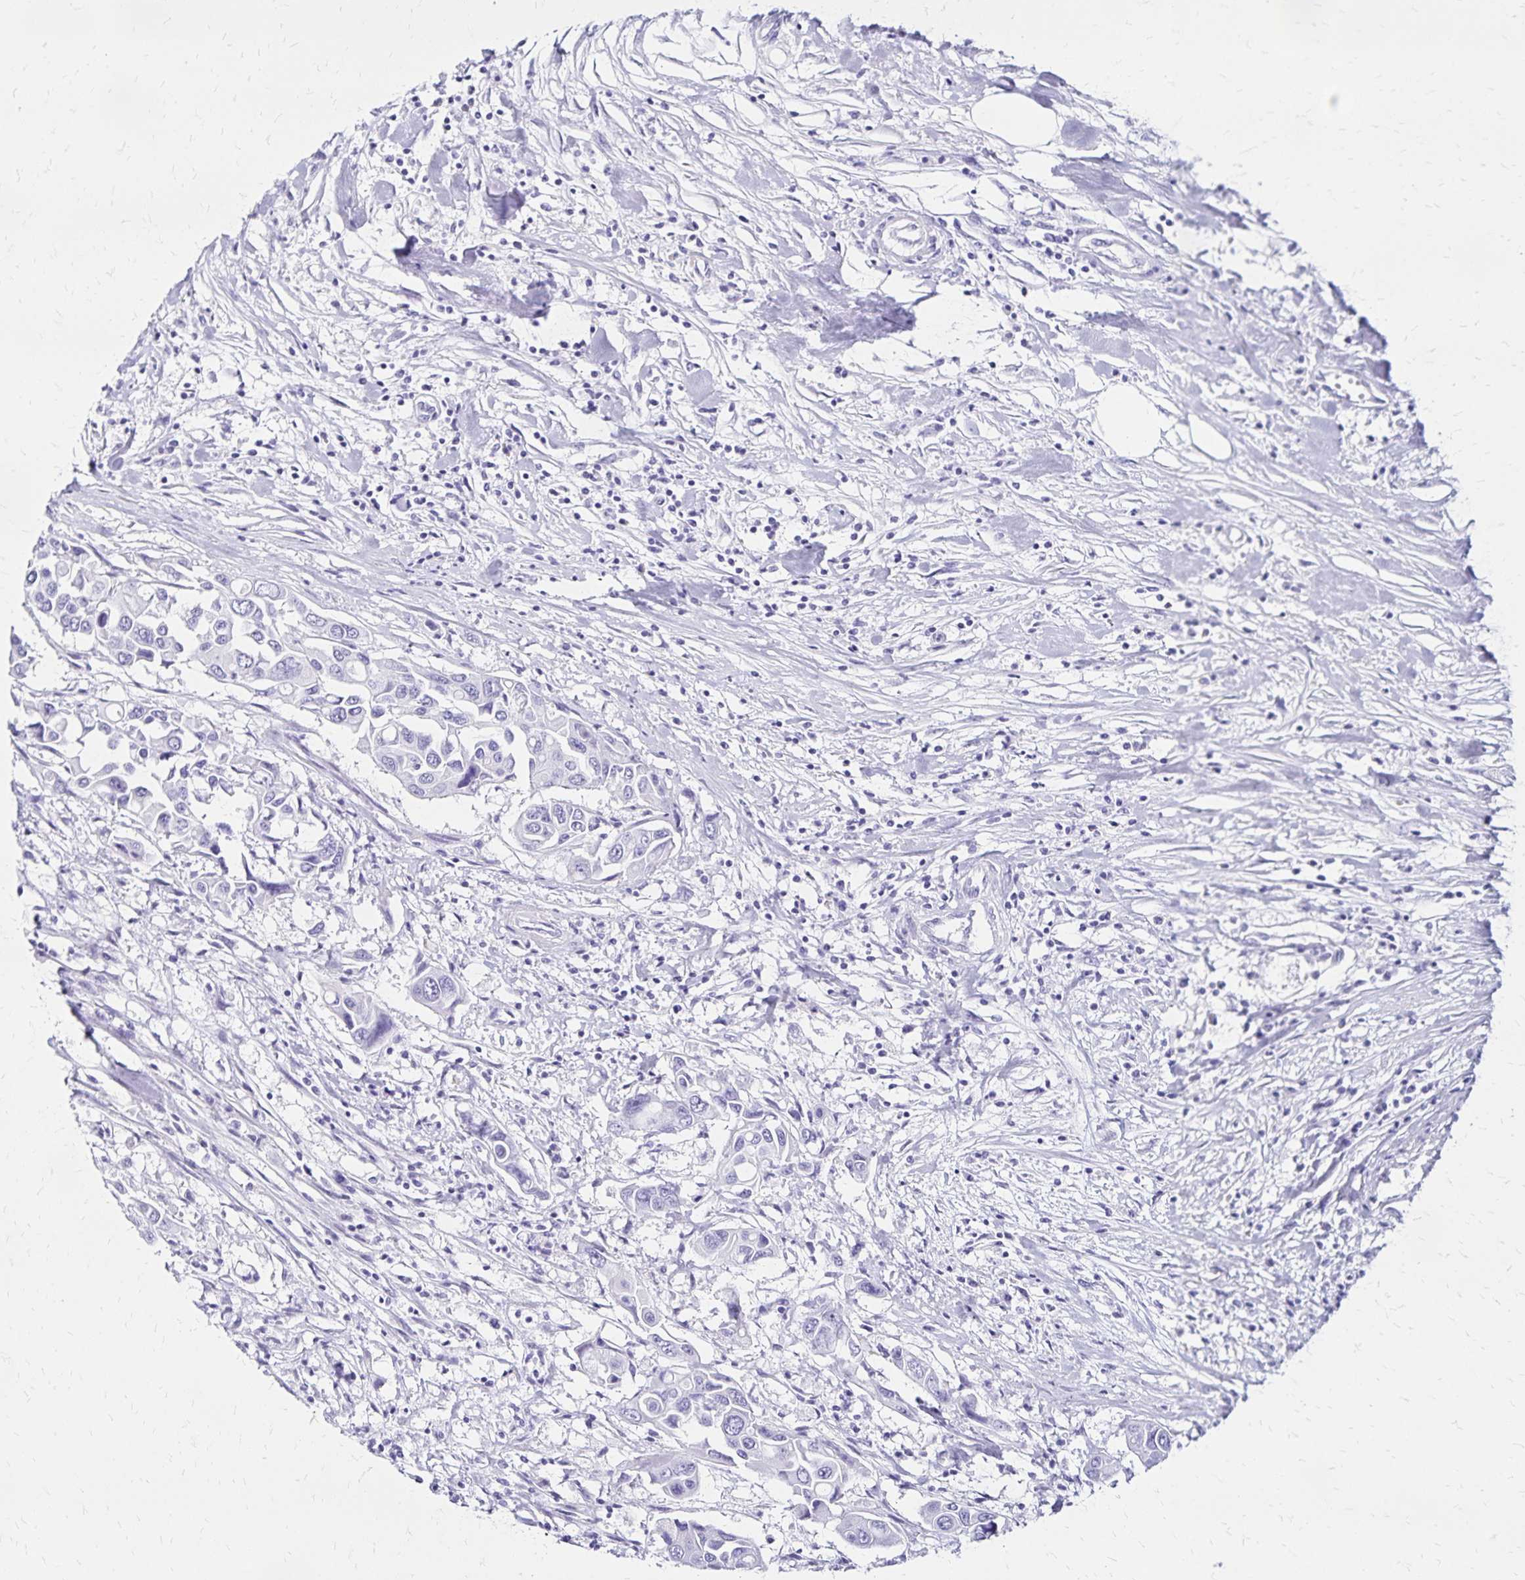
{"staining": {"intensity": "negative", "quantity": "none", "location": "none"}, "tissue": "colorectal cancer", "cell_type": "Tumor cells", "image_type": "cancer", "snomed": [{"axis": "morphology", "description": "Adenocarcinoma, NOS"}, {"axis": "topography", "description": "Colon"}], "caption": "Protein analysis of colorectal adenocarcinoma reveals no significant staining in tumor cells.", "gene": "LIN28B", "patient": {"sex": "male", "age": 77}}